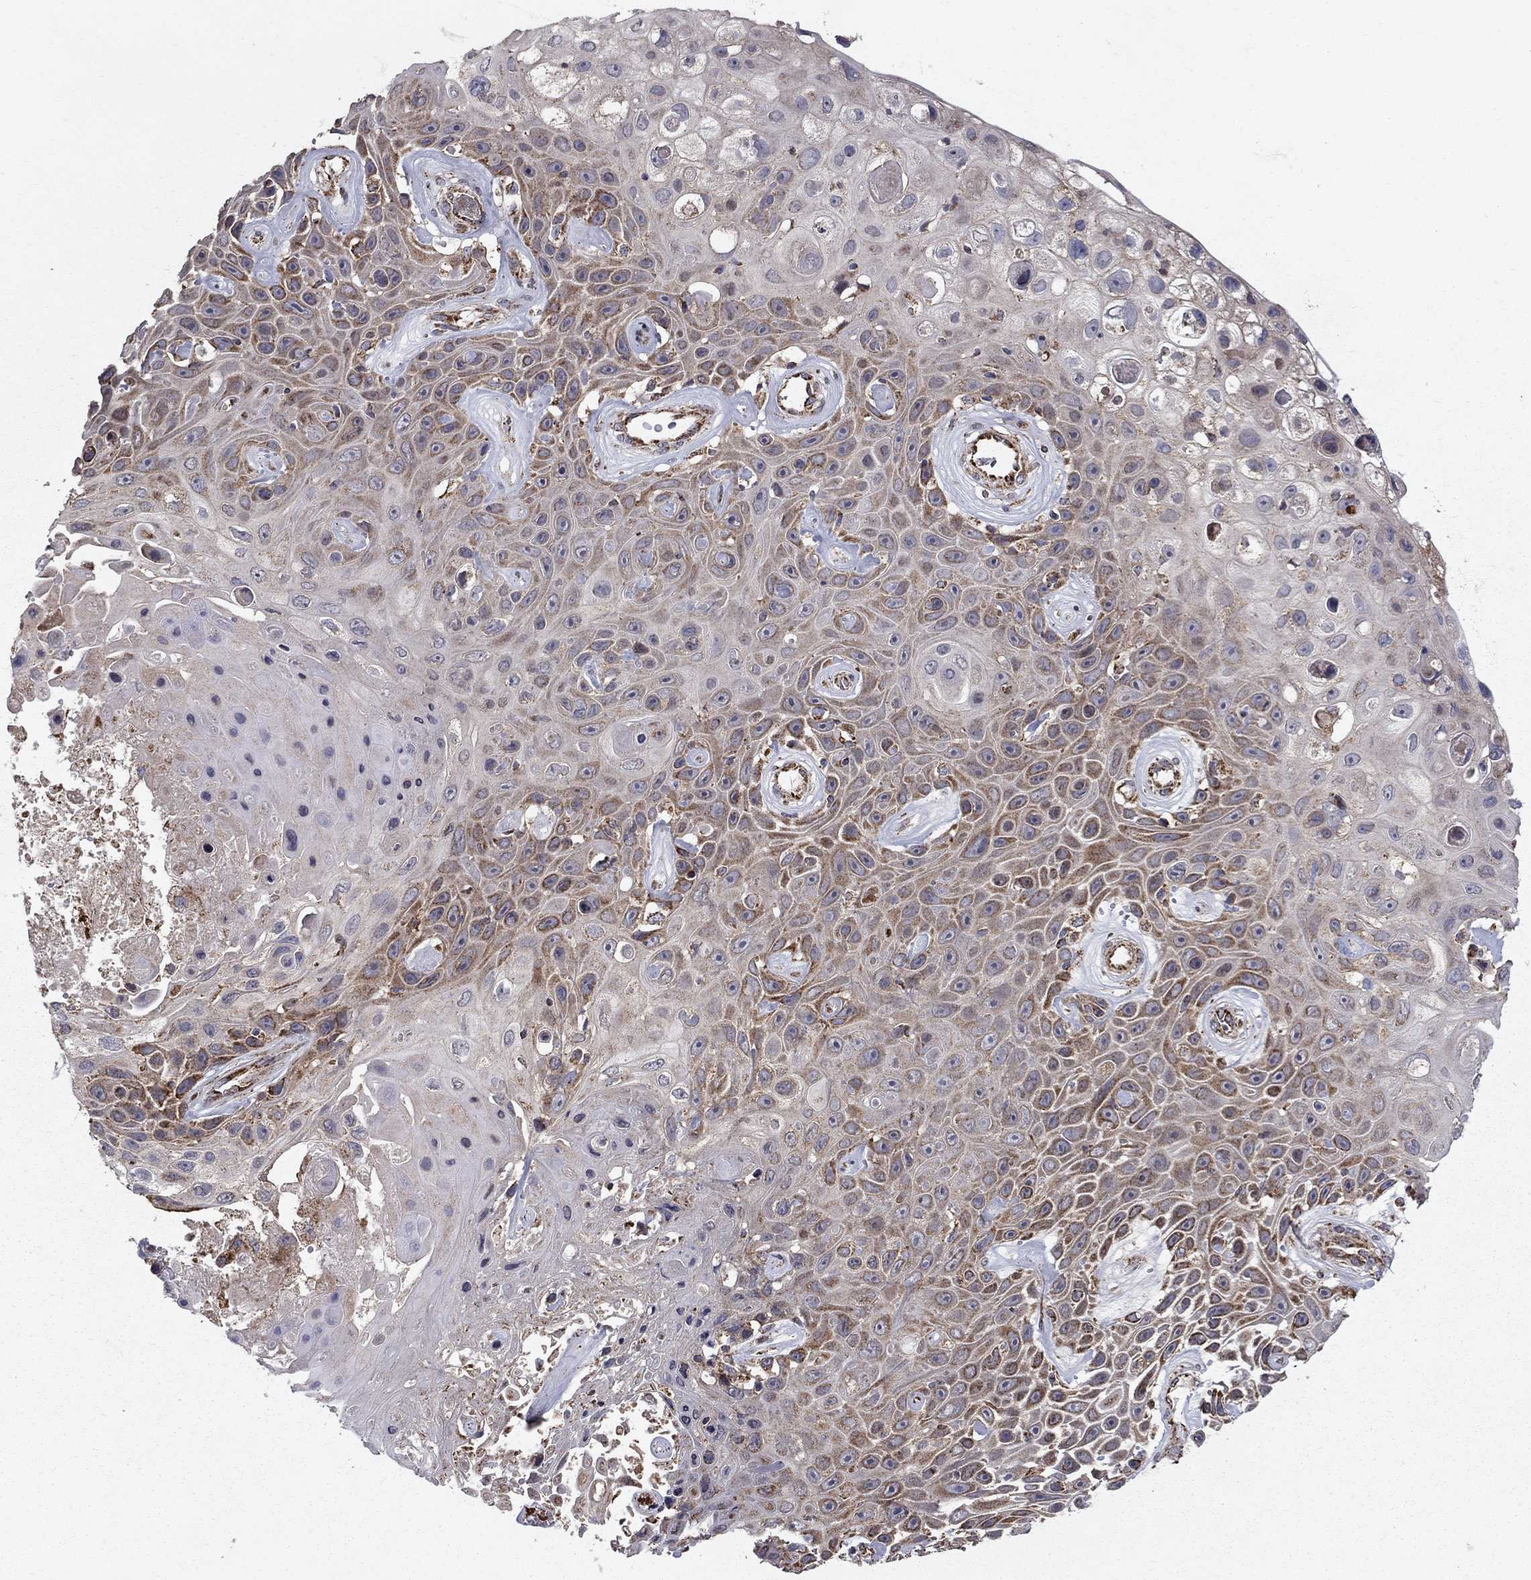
{"staining": {"intensity": "moderate", "quantity": "<25%", "location": "cytoplasmic/membranous"}, "tissue": "skin cancer", "cell_type": "Tumor cells", "image_type": "cancer", "snomed": [{"axis": "morphology", "description": "Squamous cell carcinoma, NOS"}, {"axis": "topography", "description": "Skin"}], "caption": "High-power microscopy captured an IHC image of squamous cell carcinoma (skin), revealing moderate cytoplasmic/membranous positivity in about <25% of tumor cells. The staining was performed using DAB (3,3'-diaminobenzidine) to visualize the protein expression in brown, while the nuclei were stained in blue with hematoxylin (Magnification: 20x).", "gene": "NDUFS8", "patient": {"sex": "male", "age": 82}}